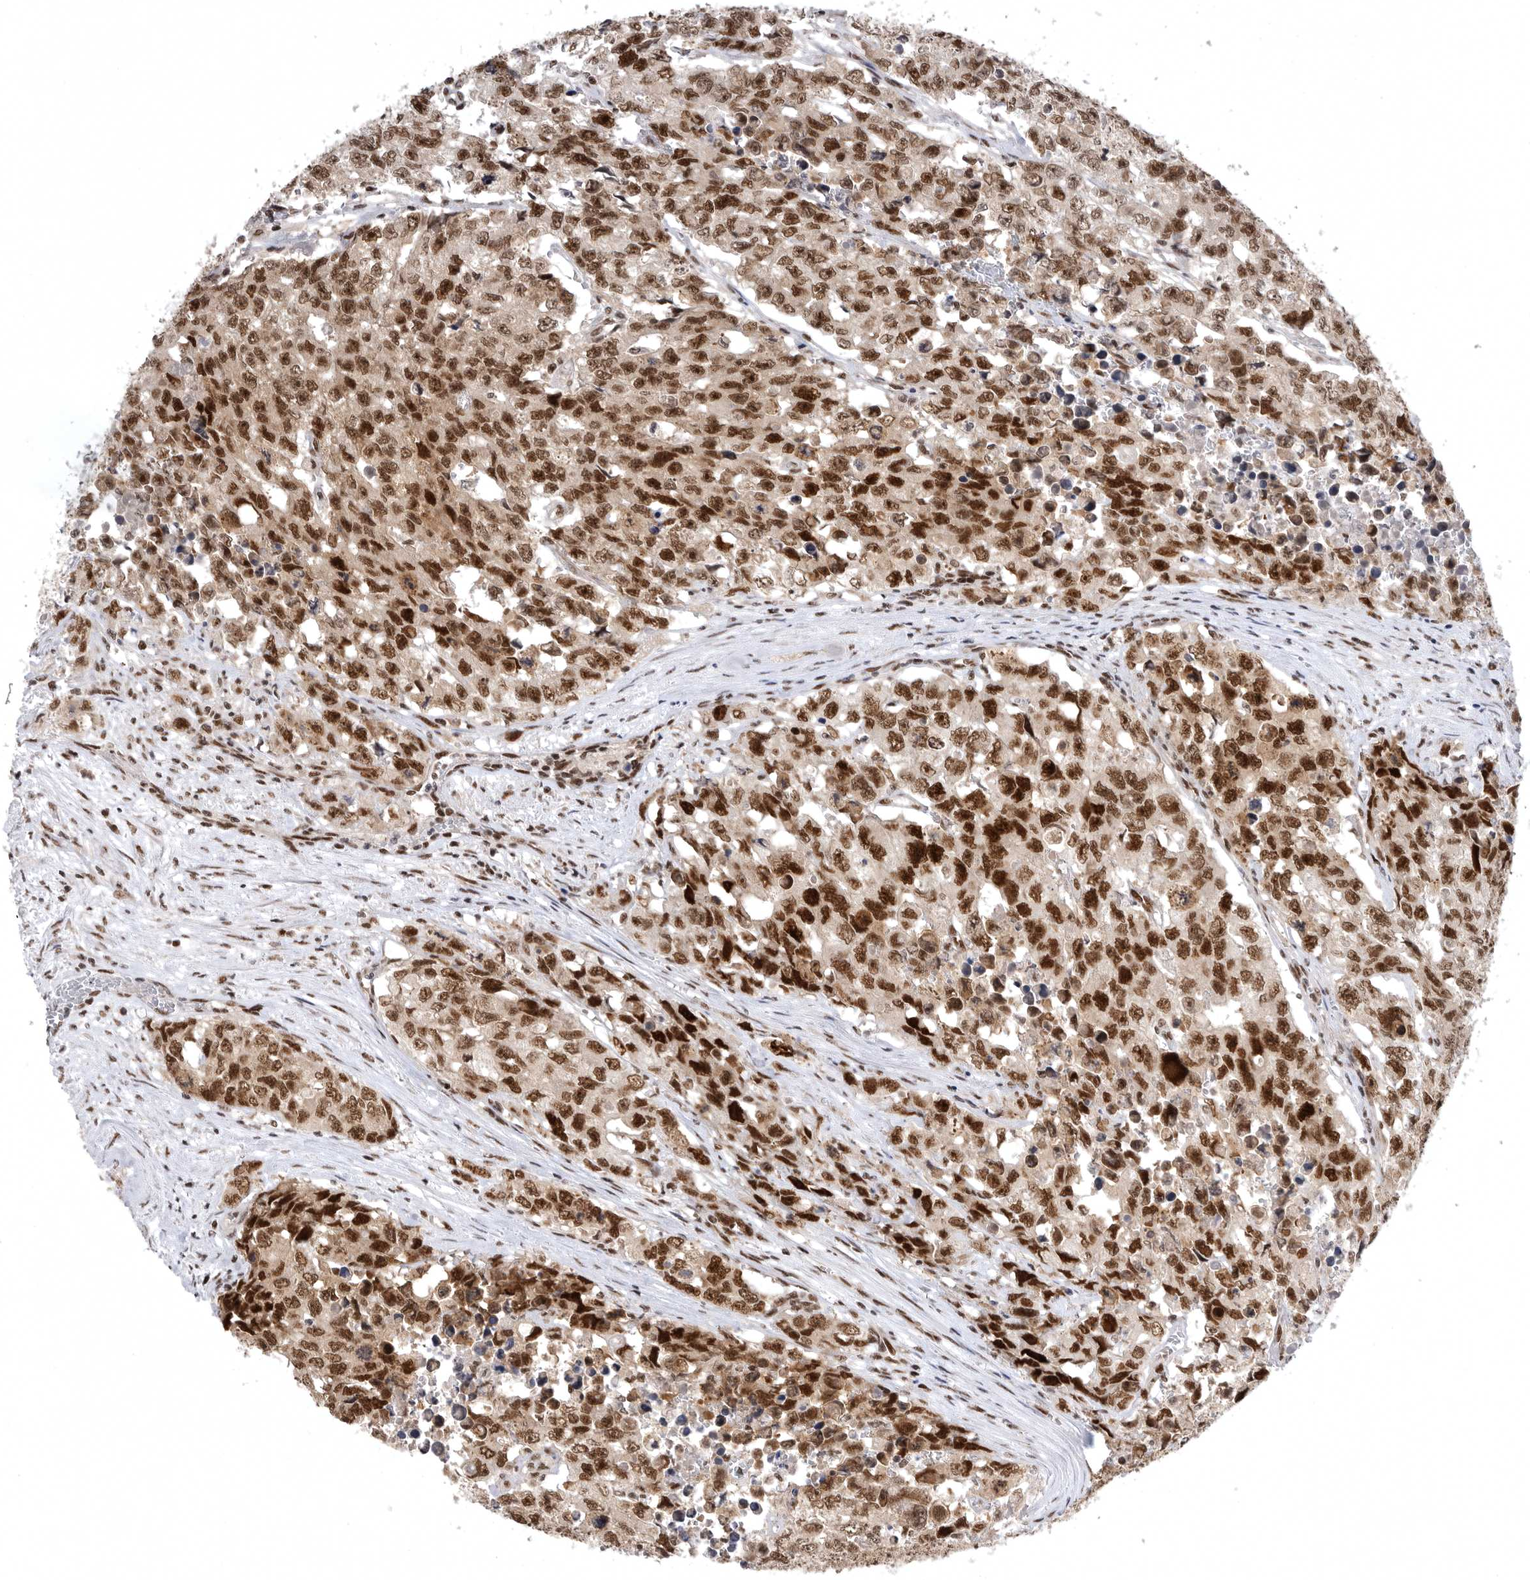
{"staining": {"intensity": "strong", "quantity": ">75%", "location": "nuclear"}, "tissue": "testis cancer", "cell_type": "Tumor cells", "image_type": "cancer", "snomed": [{"axis": "morphology", "description": "Carcinoma, Embryonal, NOS"}, {"axis": "topography", "description": "Testis"}], "caption": "Immunohistochemistry of human testis cancer exhibits high levels of strong nuclear positivity in approximately >75% of tumor cells. (Brightfield microscopy of DAB IHC at high magnification).", "gene": "ZNF830", "patient": {"sex": "male", "age": 28}}